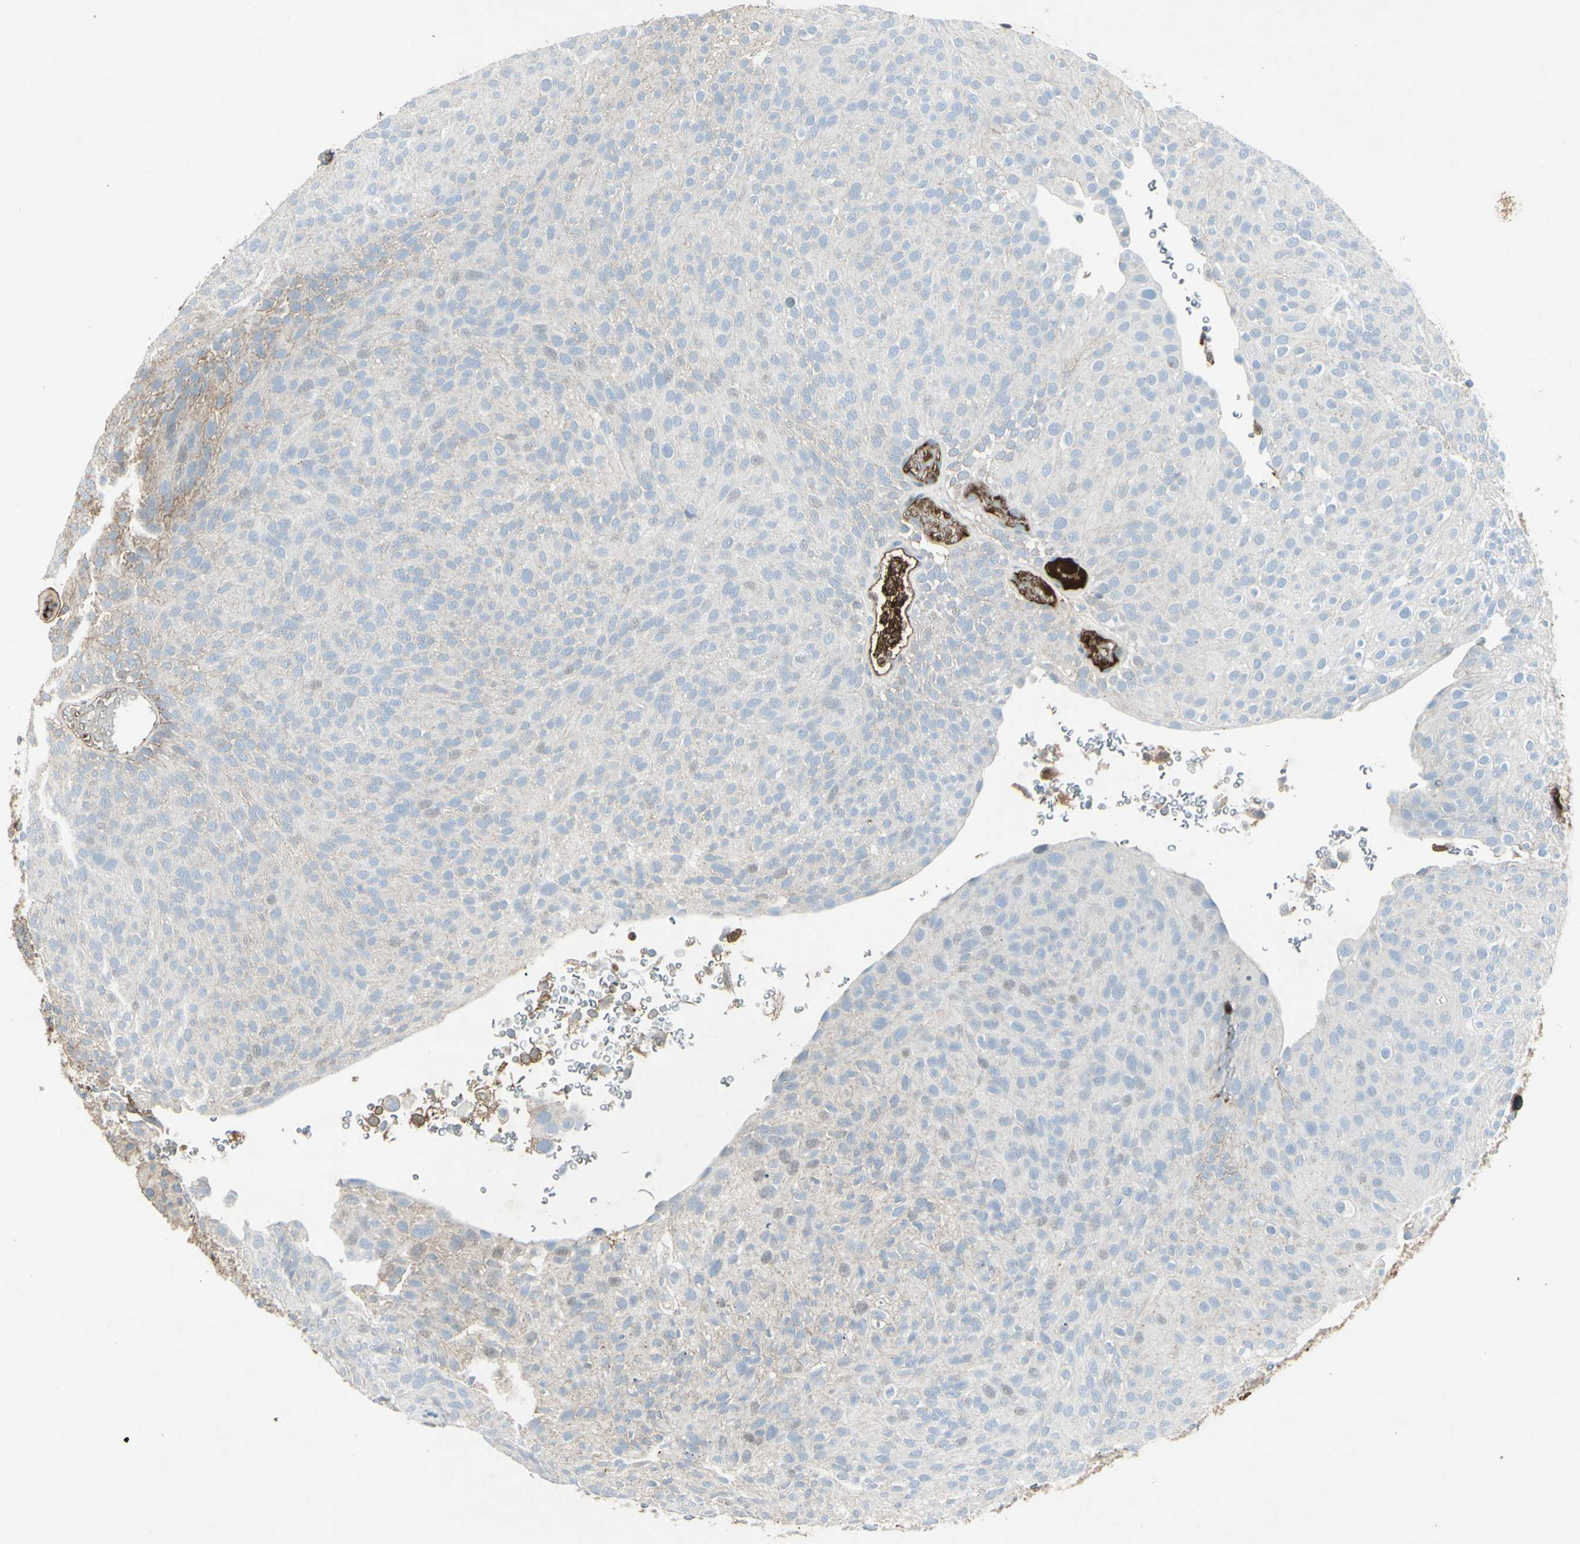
{"staining": {"intensity": "weak", "quantity": "<25%", "location": "cytoplasmic/membranous"}, "tissue": "urothelial cancer", "cell_type": "Tumor cells", "image_type": "cancer", "snomed": [{"axis": "morphology", "description": "Urothelial carcinoma, Low grade"}, {"axis": "topography", "description": "Urinary bladder"}], "caption": "This is an immunohistochemistry photomicrograph of human urothelial cancer. There is no expression in tumor cells.", "gene": "IGHM", "patient": {"sex": "male", "age": 78}}